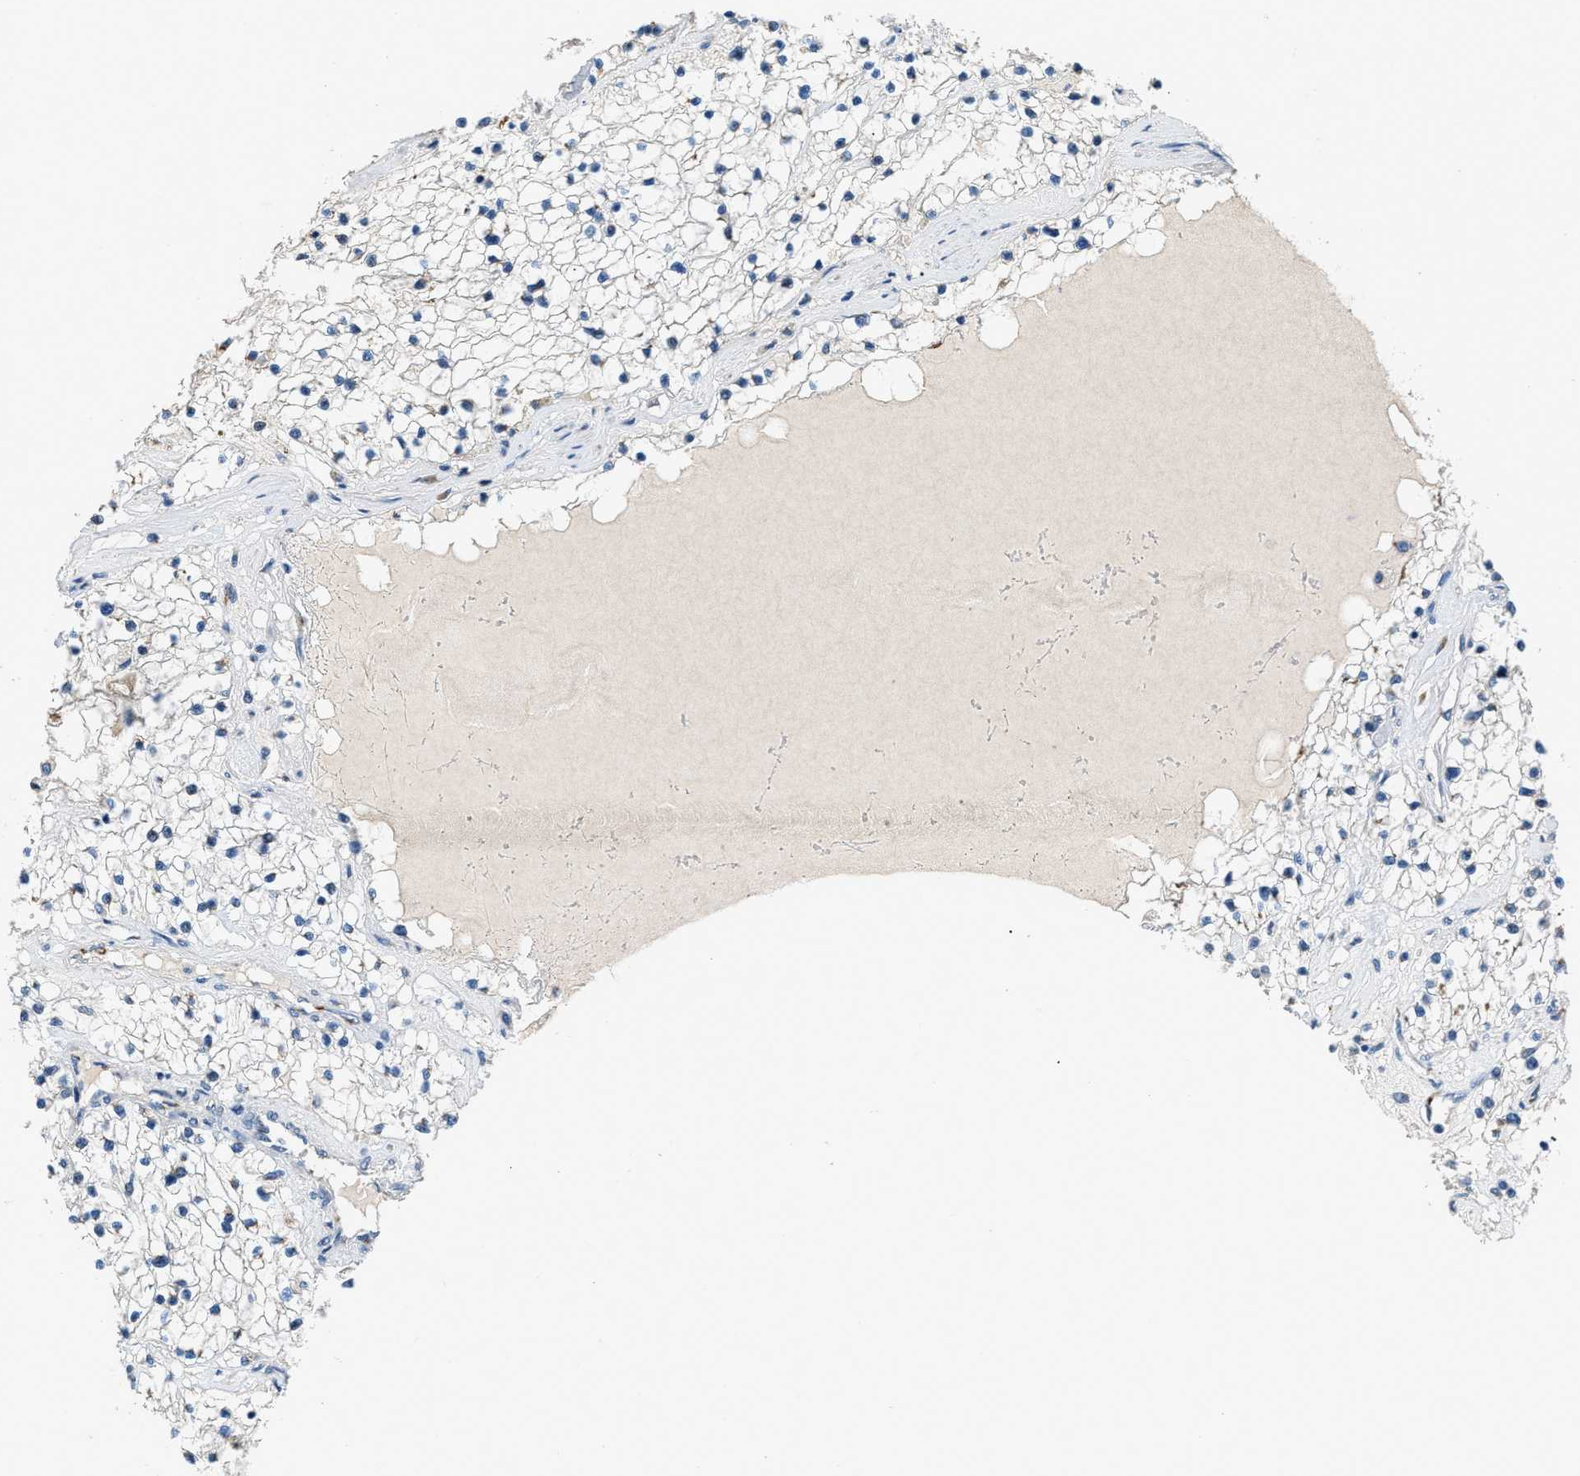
{"staining": {"intensity": "negative", "quantity": "none", "location": "none"}, "tissue": "renal cancer", "cell_type": "Tumor cells", "image_type": "cancer", "snomed": [{"axis": "morphology", "description": "Adenocarcinoma, NOS"}, {"axis": "topography", "description": "Kidney"}], "caption": "Tumor cells are negative for protein expression in human adenocarcinoma (renal).", "gene": "GOLM1", "patient": {"sex": "male", "age": 68}}